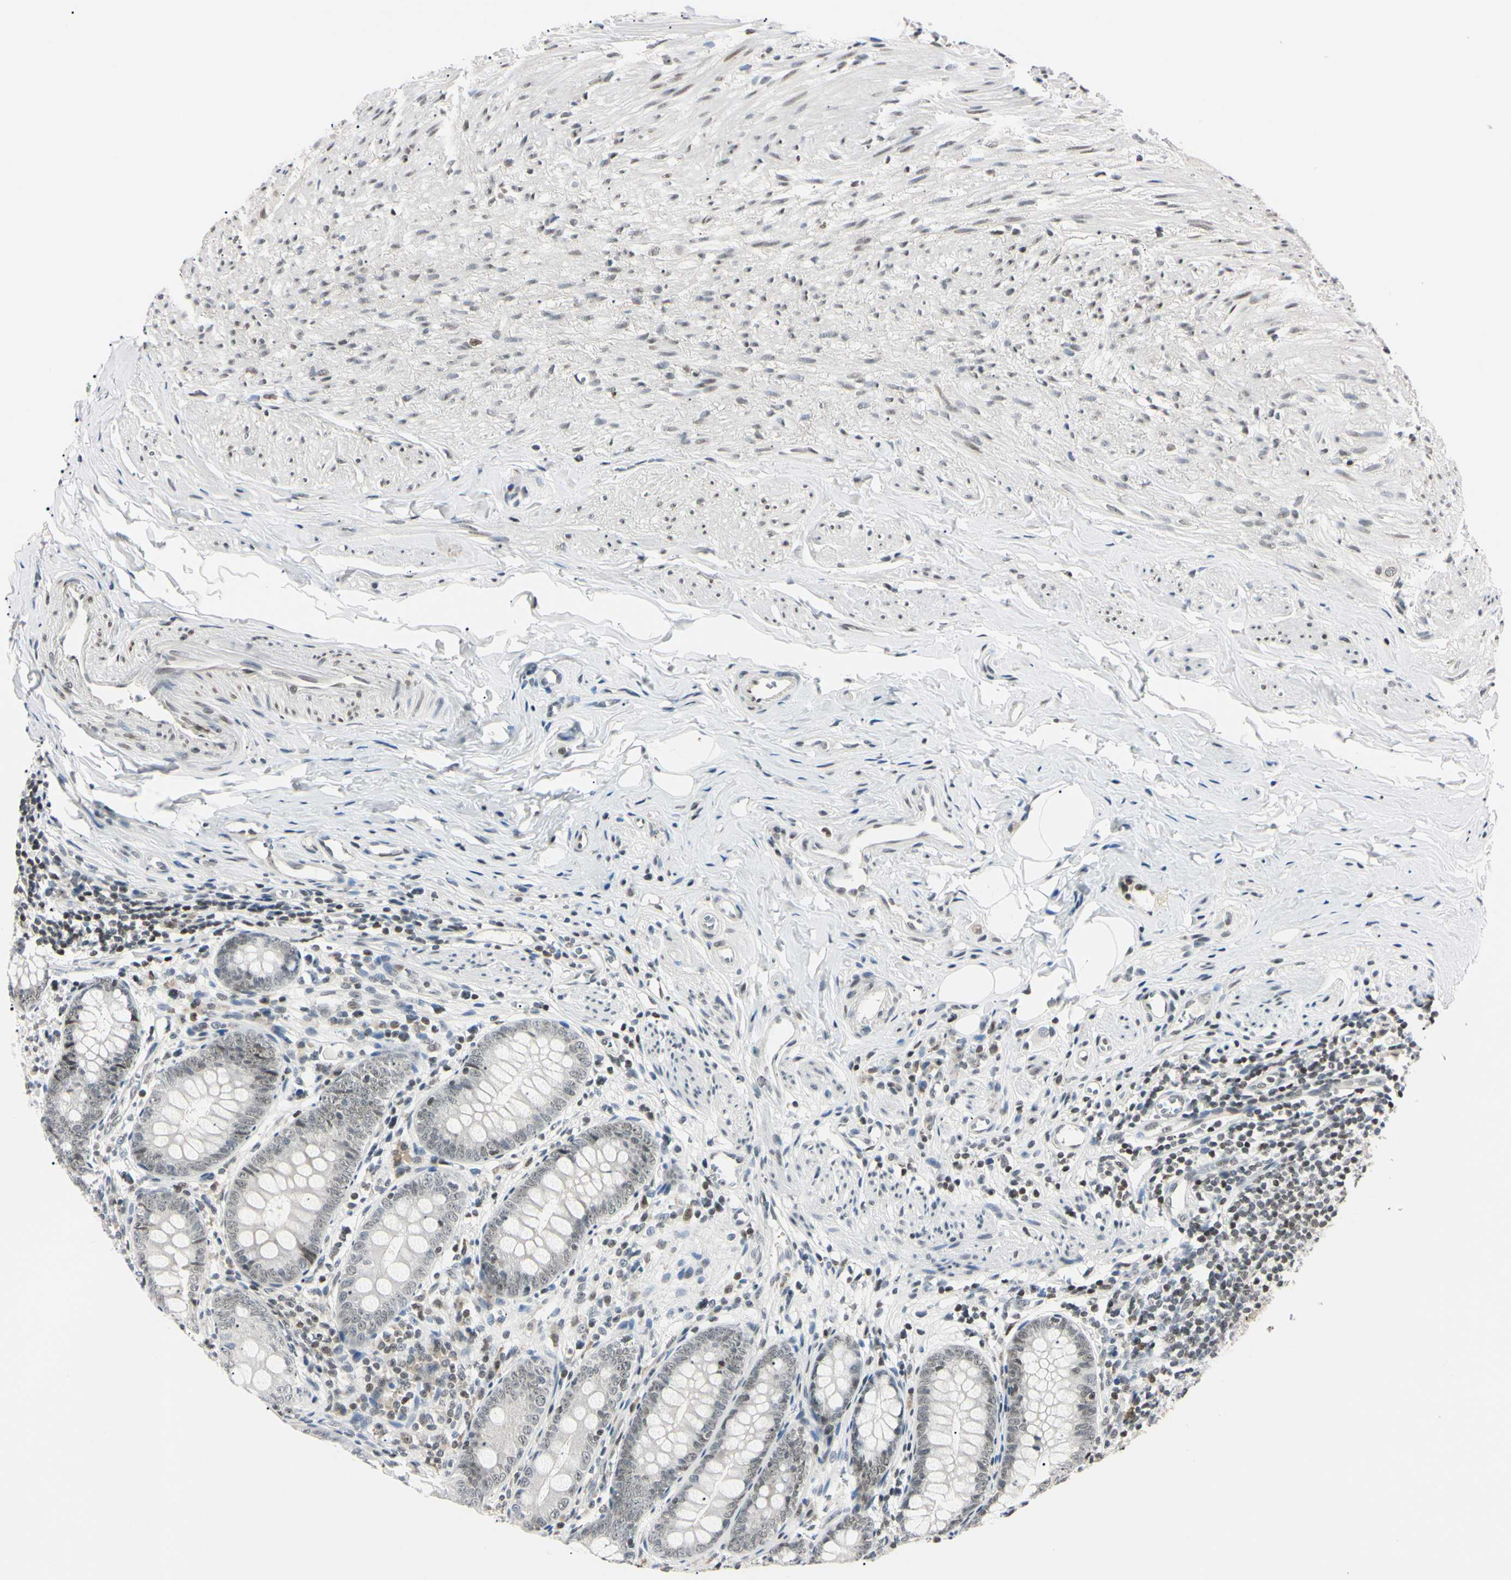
{"staining": {"intensity": "moderate", "quantity": "25%-75%", "location": "nuclear"}, "tissue": "appendix", "cell_type": "Glandular cells", "image_type": "normal", "snomed": [{"axis": "morphology", "description": "Normal tissue, NOS"}, {"axis": "topography", "description": "Appendix"}], "caption": "The immunohistochemical stain labels moderate nuclear expression in glandular cells of unremarkable appendix.", "gene": "C1orf174", "patient": {"sex": "female", "age": 77}}